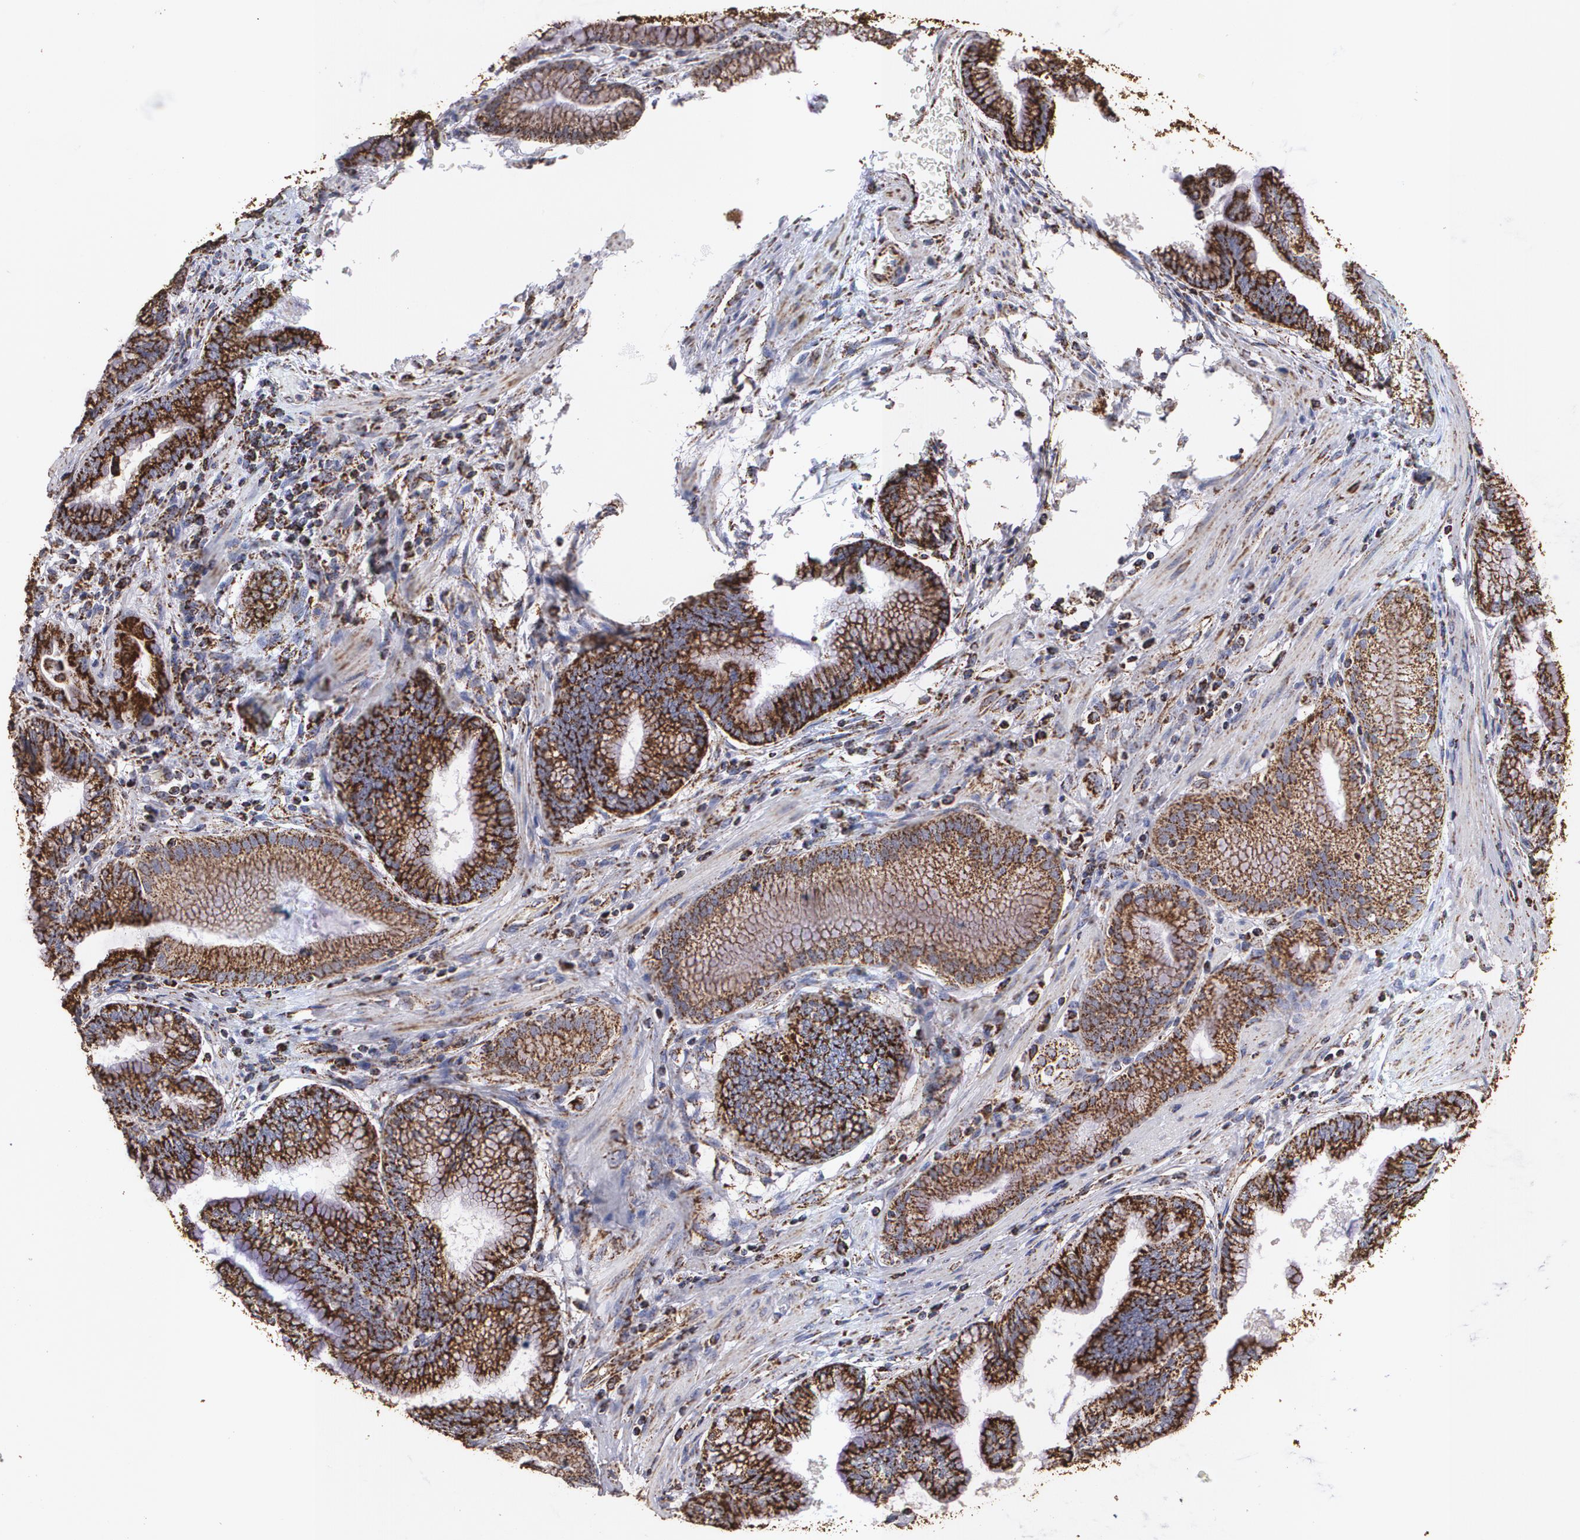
{"staining": {"intensity": "strong", "quantity": ">75%", "location": "cytoplasmic/membranous"}, "tissue": "pancreatic cancer", "cell_type": "Tumor cells", "image_type": "cancer", "snomed": [{"axis": "morphology", "description": "Adenocarcinoma, NOS"}, {"axis": "topography", "description": "Pancreas"}], "caption": "High-power microscopy captured an IHC photomicrograph of adenocarcinoma (pancreatic), revealing strong cytoplasmic/membranous expression in approximately >75% of tumor cells. (brown staining indicates protein expression, while blue staining denotes nuclei).", "gene": "HSPD1", "patient": {"sex": "female", "age": 64}}